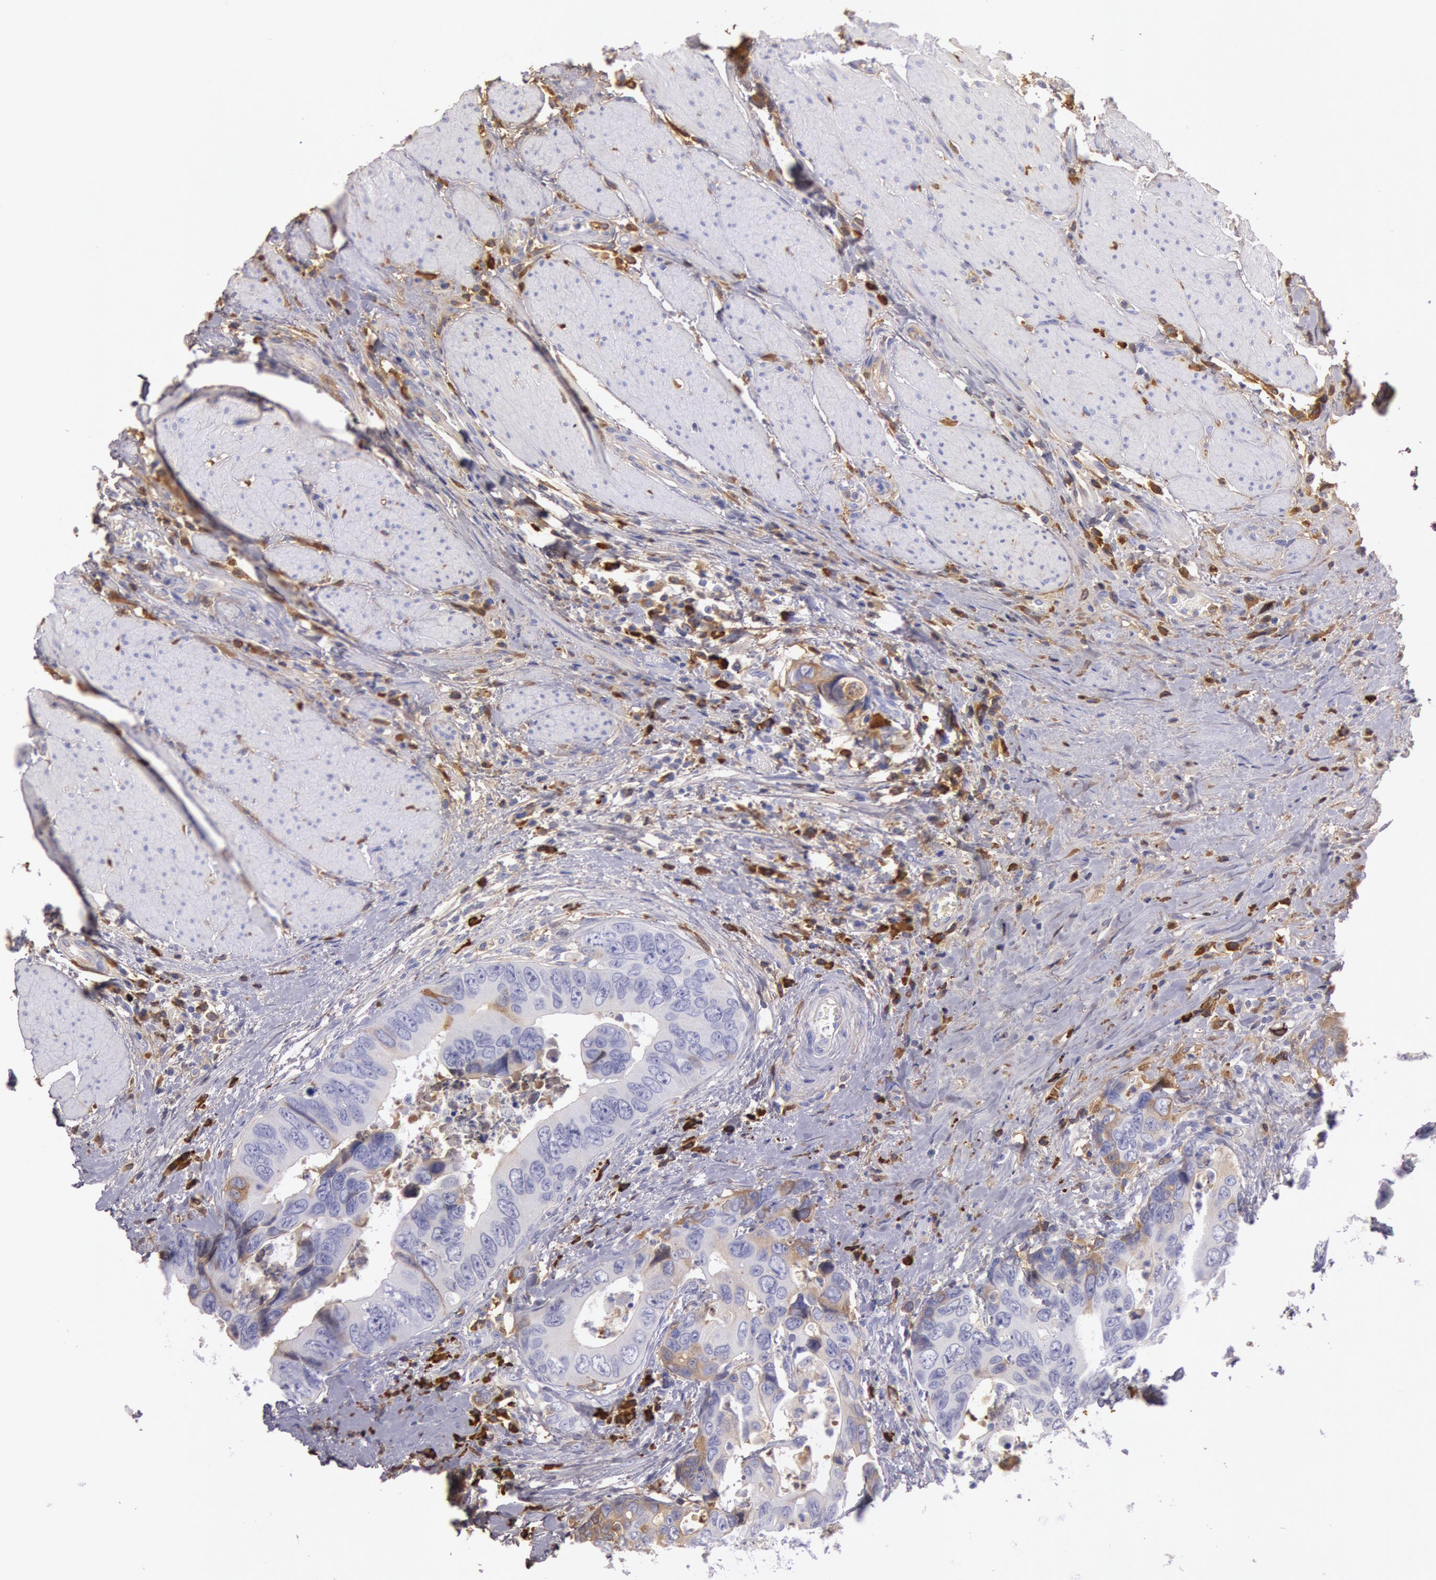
{"staining": {"intensity": "weak", "quantity": "<25%", "location": "cytoplasmic/membranous"}, "tissue": "colorectal cancer", "cell_type": "Tumor cells", "image_type": "cancer", "snomed": [{"axis": "morphology", "description": "Adenocarcinoma, NOS"}, {"axis": "topography", "description": "Rectum"}], "caption": "Immunohistochemical staining of colorectal cancer (adenocarcinoma) reveals no significant expression in tumor cells.", "gene": "IGHG1", "patient": {"sex": "female", "age": 67}}